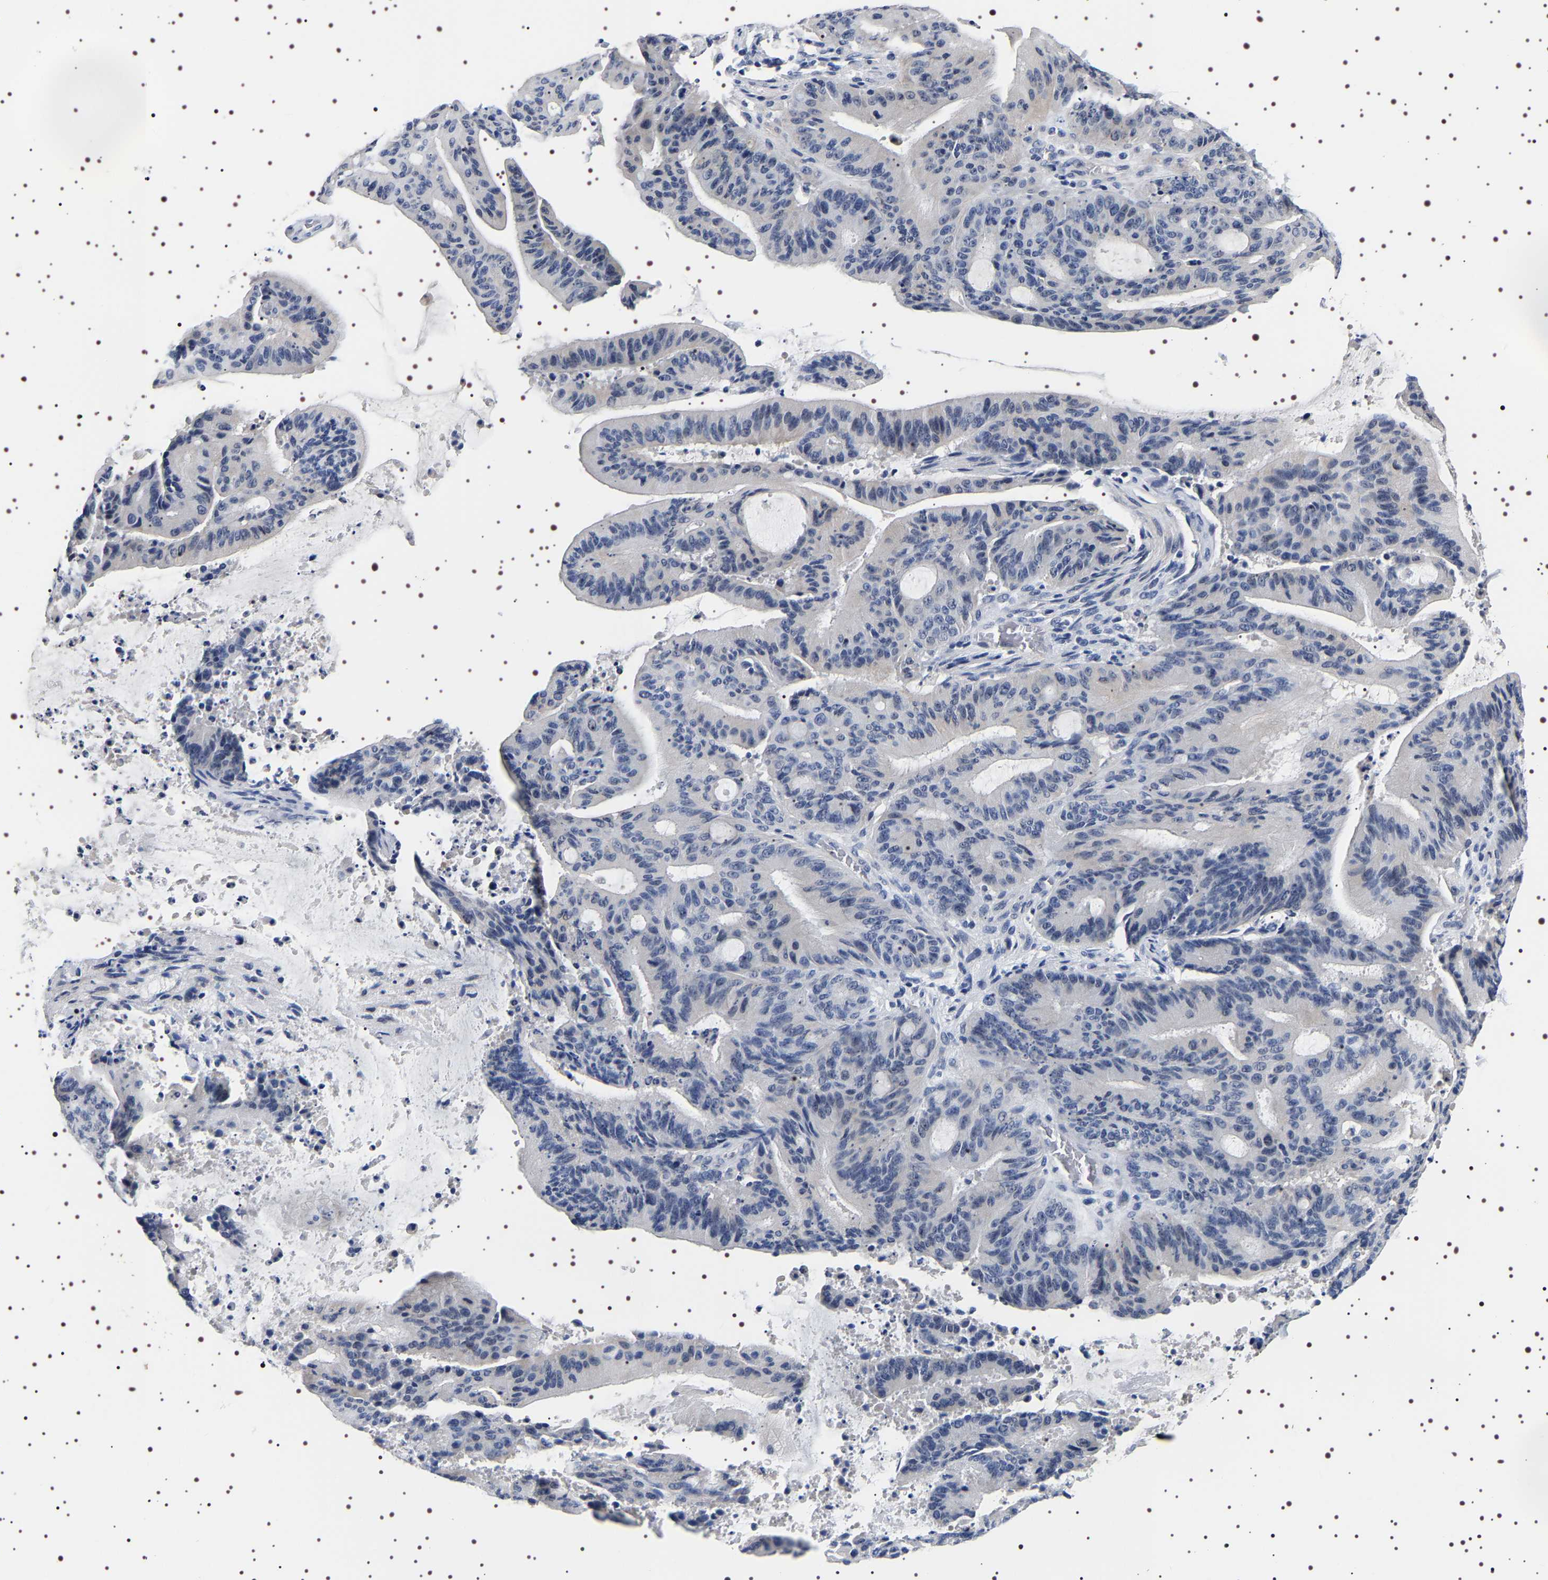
{"staining": {"intensity": "negative", "quantity": "none", "location": "none"}, "tissue": "liver cancer", "cell_type": "Tumor cells", "image_type": "cancer", "snomed": [{"axis": "morphology", "description": "Normal tissue, NOS"}, {"axis": "morphology", "description": "Cholangiocarcinoma"}, {"axis": "topography", "description": "Liver"}, {"axis": "topography", "description": "Peripheral nerve tissue"}], "caption": "This is an immunohistochemistry (IHC) photomicrograph of cholangiocarcinoma (liver). There is no positivity in tumor cells.", "gene": "UBQLN3", "patient": {"sex": "female", "age": 73}}